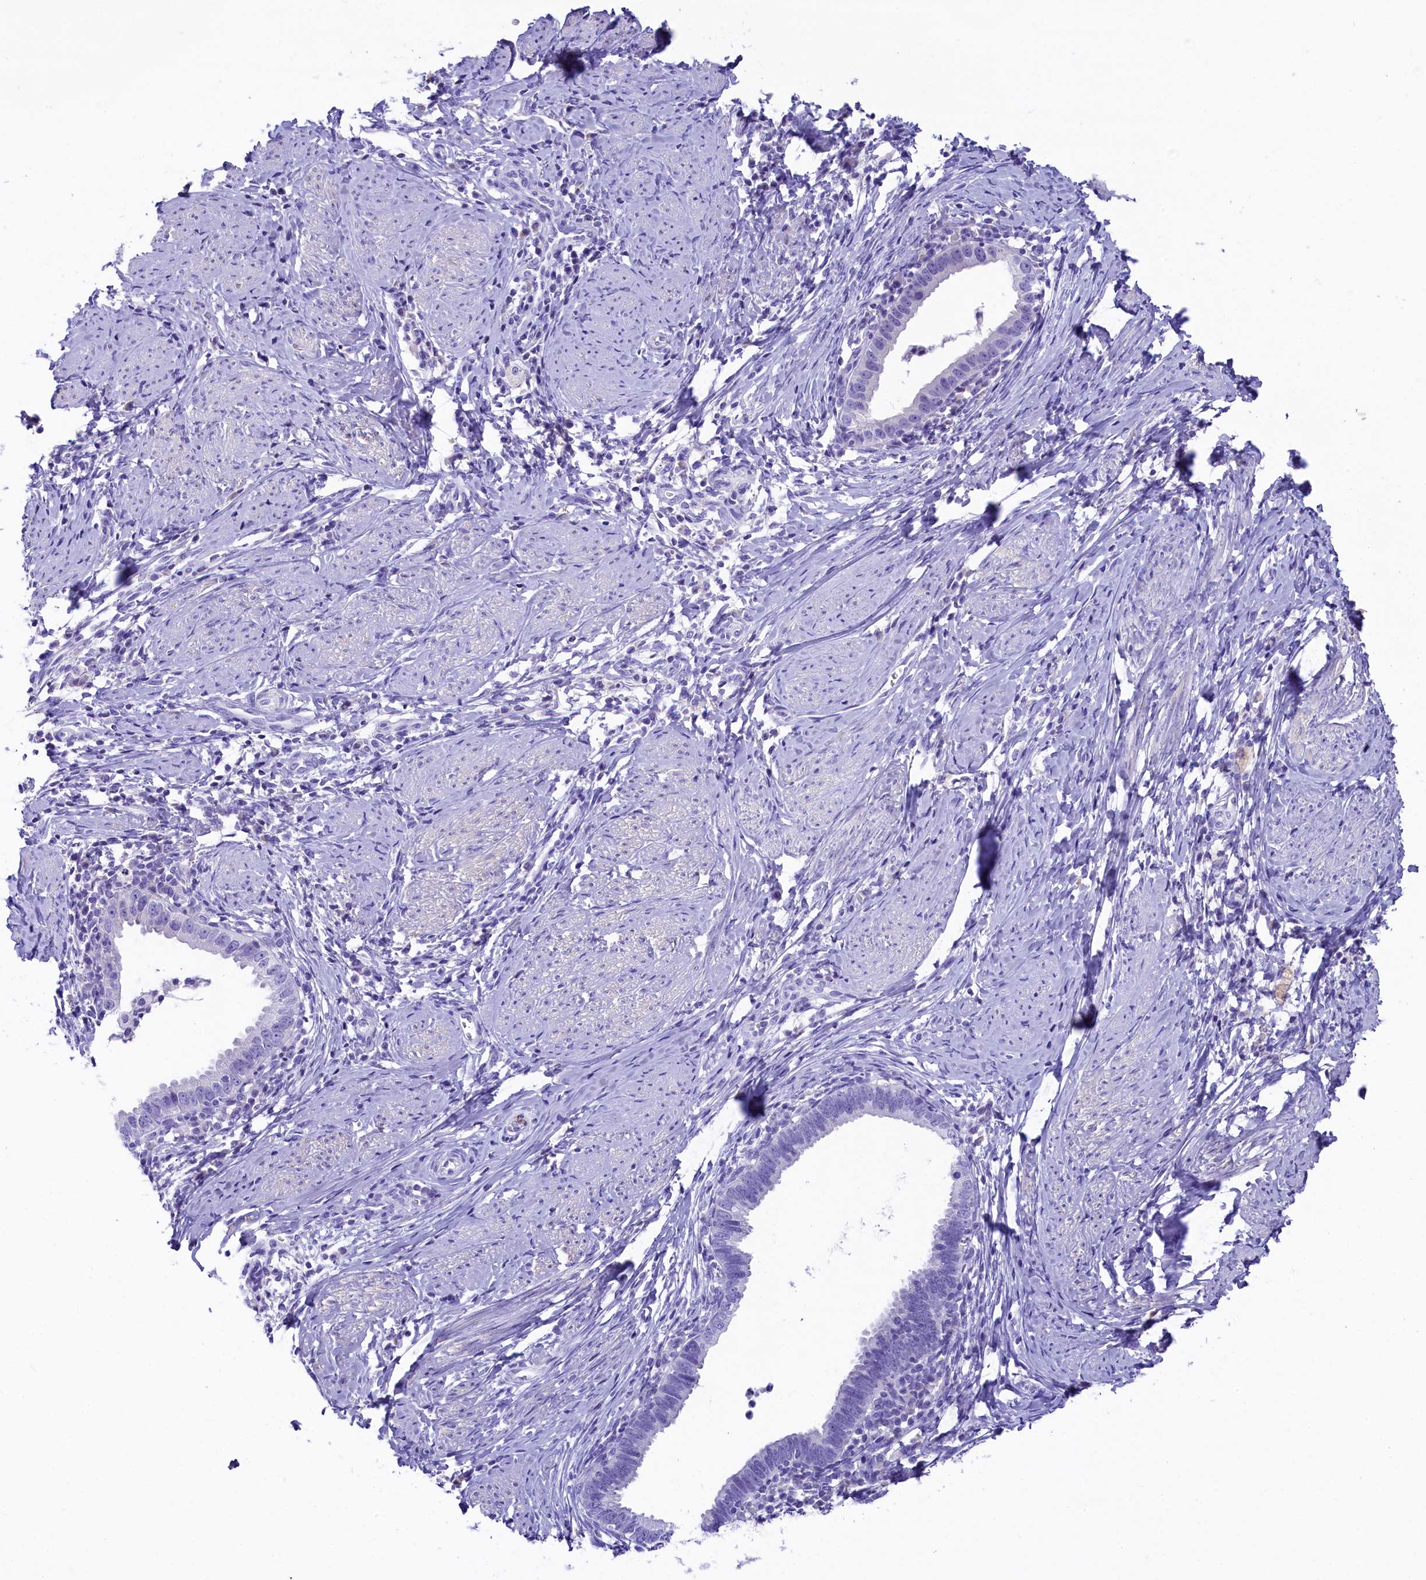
{"staining": {"intensity": "negative", "quantity": "none", "location": "none"}, "tissue": "cervical cancer", "cell_type": "Tumor cells", "image_type": "cancer", "snomed": [{"axis": "morphology", "description": "Adenocarcinoma, NOS"}, {"axis": "topography", "description": "Cervix"}], "caption": "There is no significant staining in tumor cells of cervical cancer (adenocarcinoma).", "gene": "SKIDA1", "patient": {"sex": "female", "age": 36}}